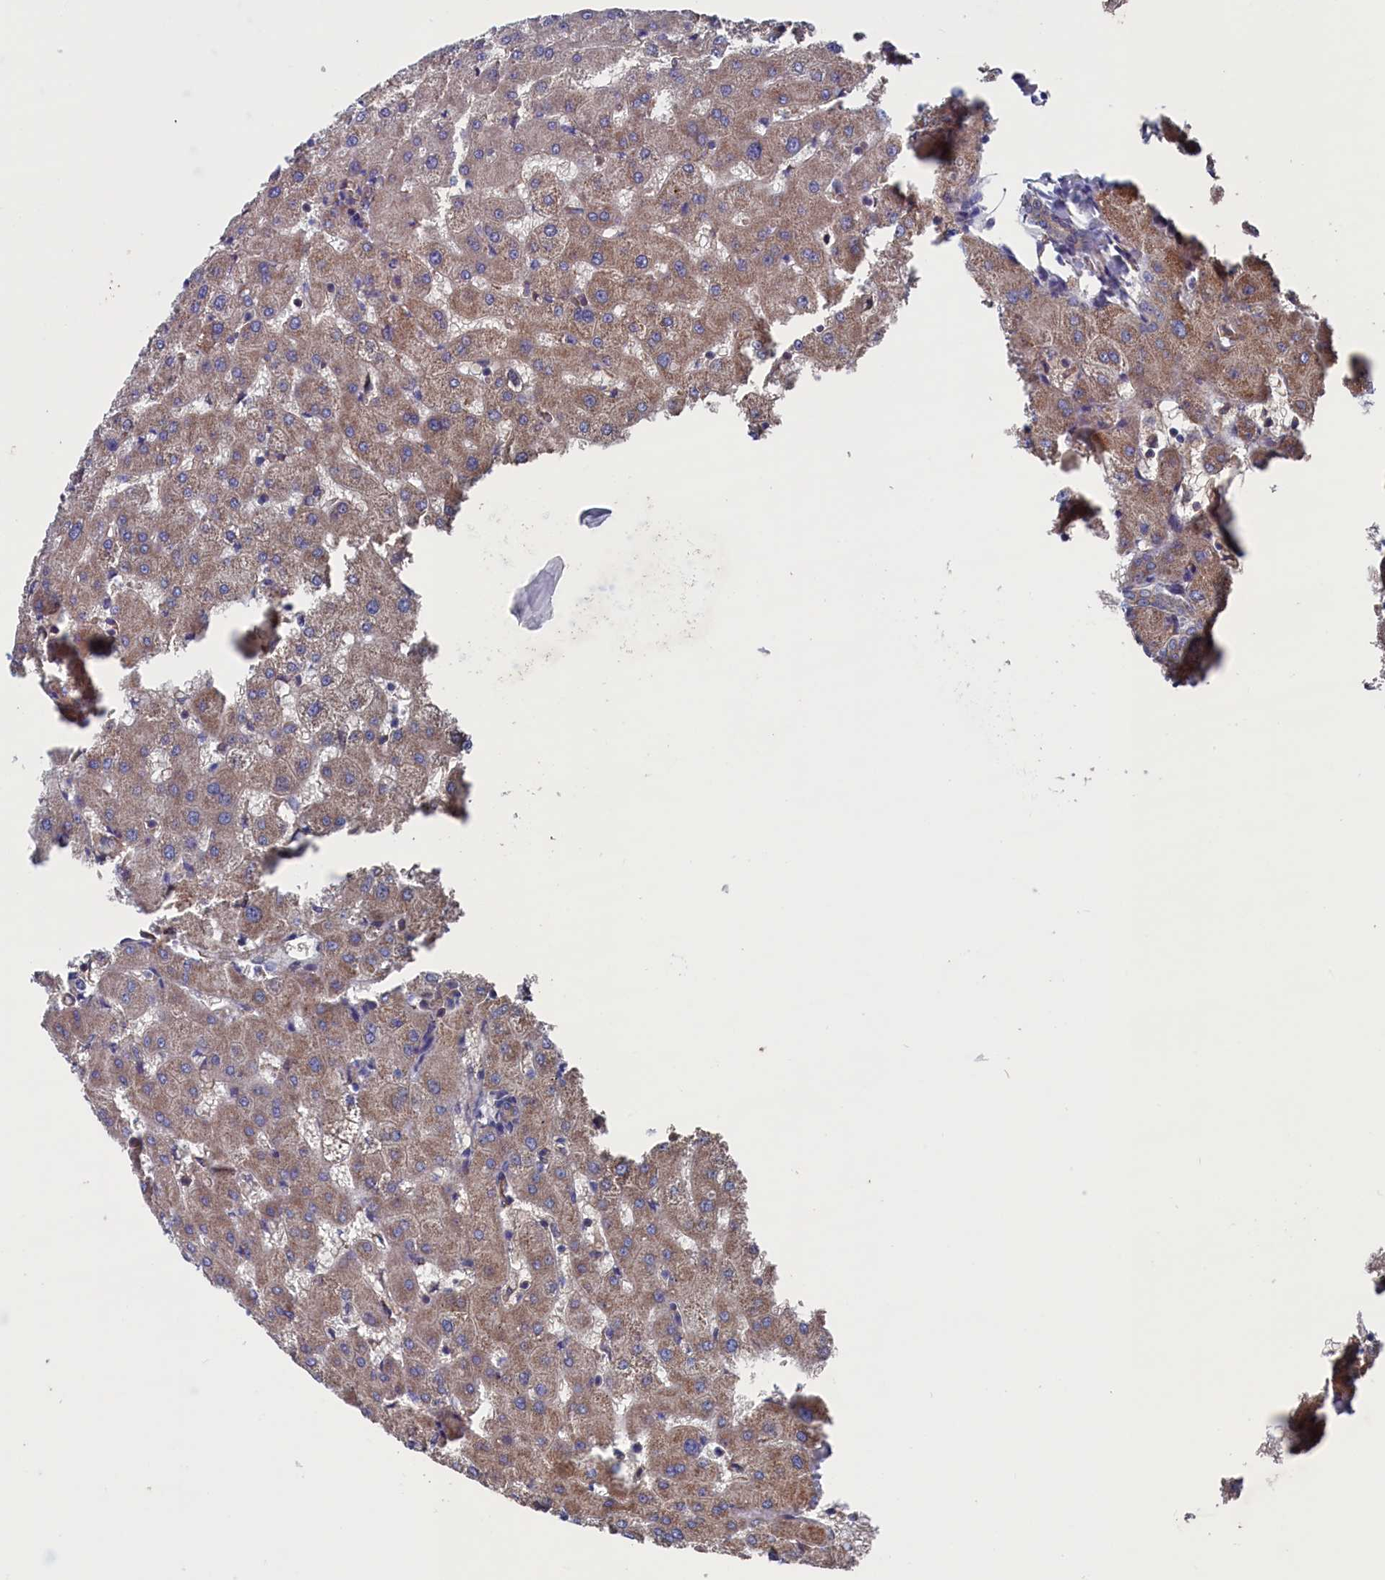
{"staining": {"intensity": "weak", "quantity": "25%-75%", "location": "cytoplasmic/membranous"}, "tissue": "liver", "cell_type": "Cholangiocytes", "image_type": "normal", "snomed": [{"axis": "morphology", "description": "Normal tissue, NOS"}, {"axis": "topography", "description": "Liver"}], "caption": "A low amount of weak cytoplasmic/membranous positivity is identified in about 25%-75% of cholangiocytes in normal liver. (DAB (3,3'-diaminobenzidine) = brown stain, brightfield microscopy at high magnification).", "gene": "SPATA13", "patient": {"sex": "female", "age": 63}}